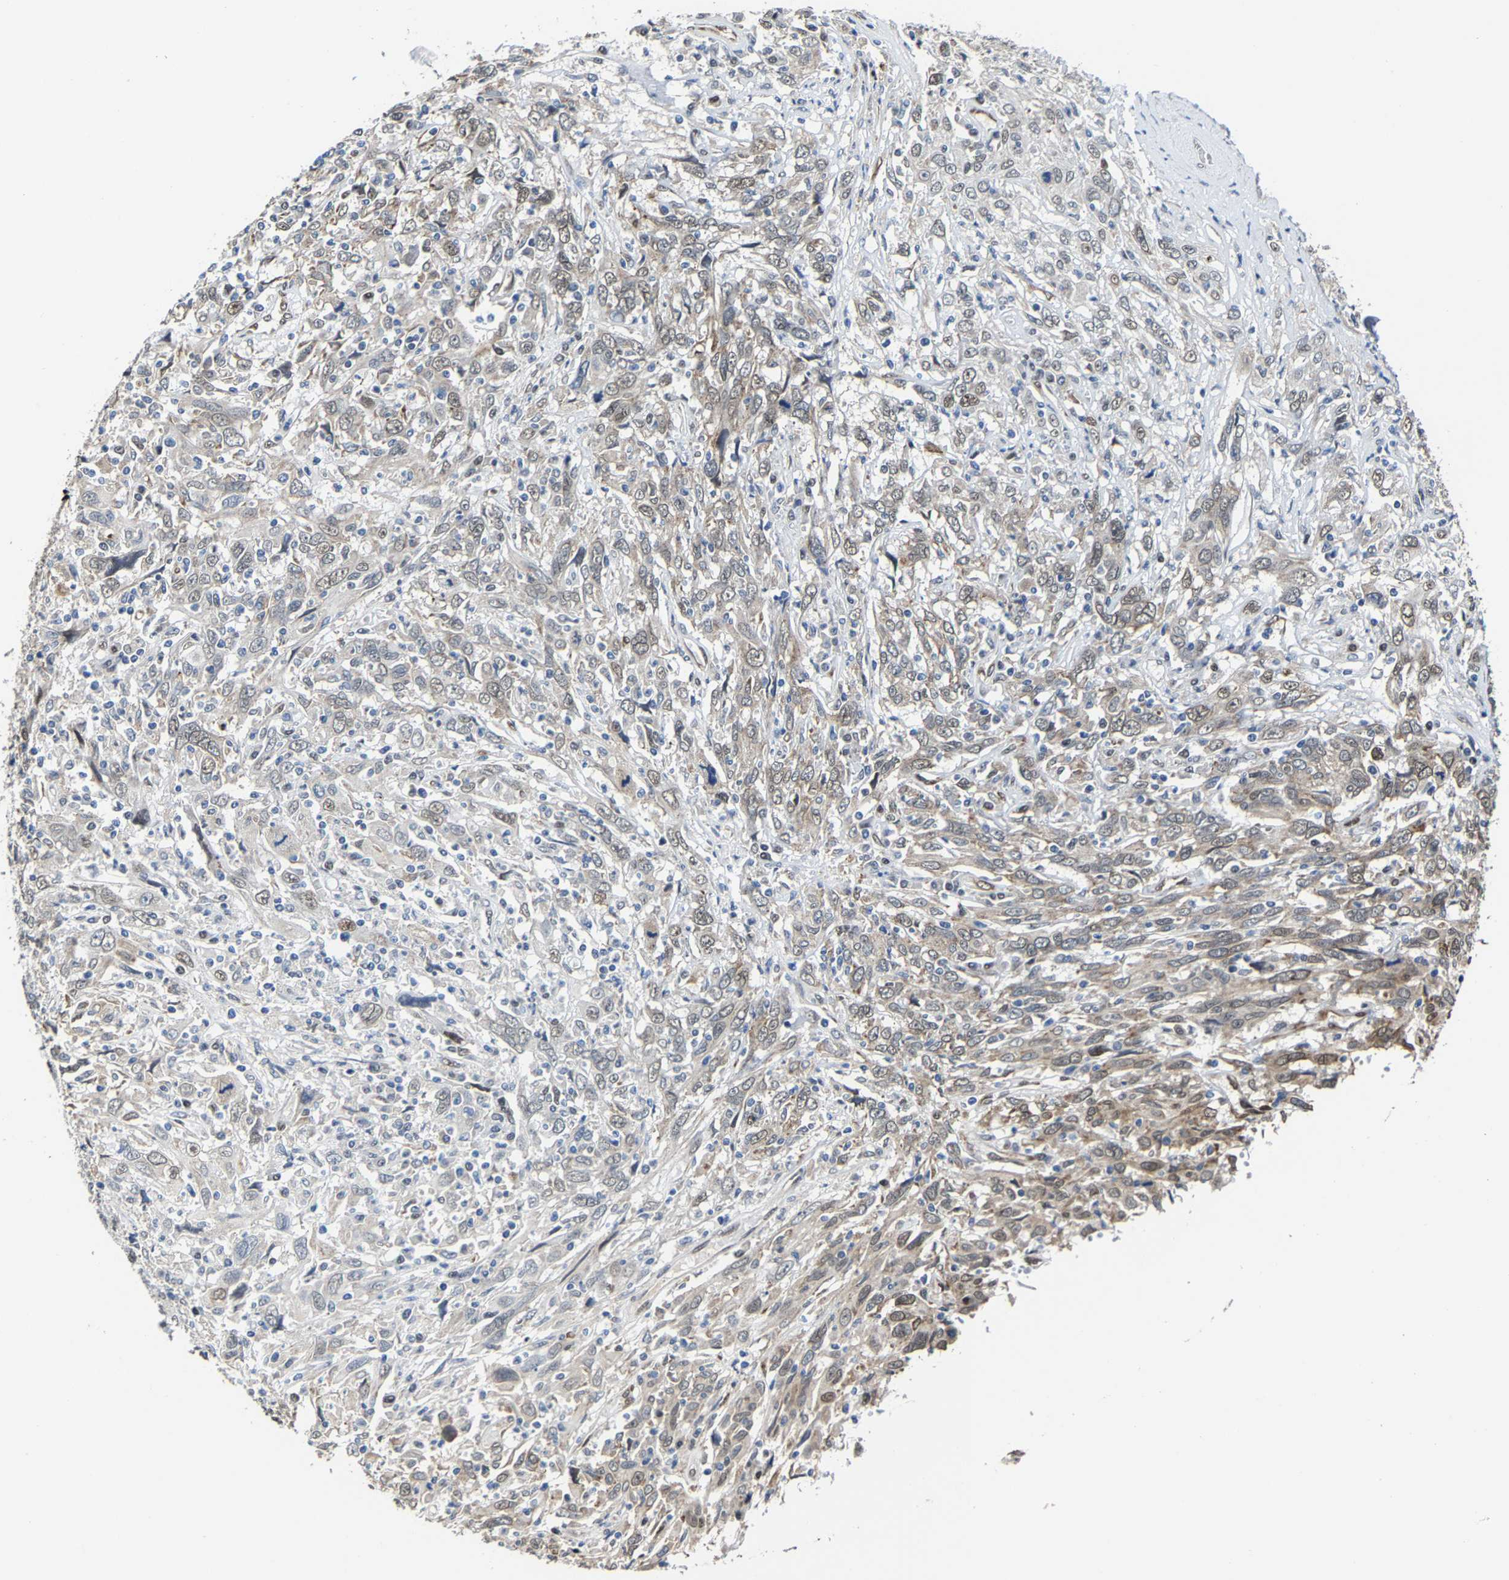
{"staining": {"intensity": "weak", "quantity": "<25%", "location": "cytoplasmic/membranous,nuclear"}, "tissue": "cervical cancer", "cell_type": "Tumor cells", "image_type": "cancer", "snomed": [{"axis": "morphology", "description": "Squamous cell carcinoma, NOS"}, {"axis": "topography", "description": "Cervix"}], "caption": "Cervical squamous cell carcinoma was stained to show a protein in brown. There is no significant positivity in tumor cells.", "gene": "METTL1", "patient": {"sex": "female", "age": 46}}